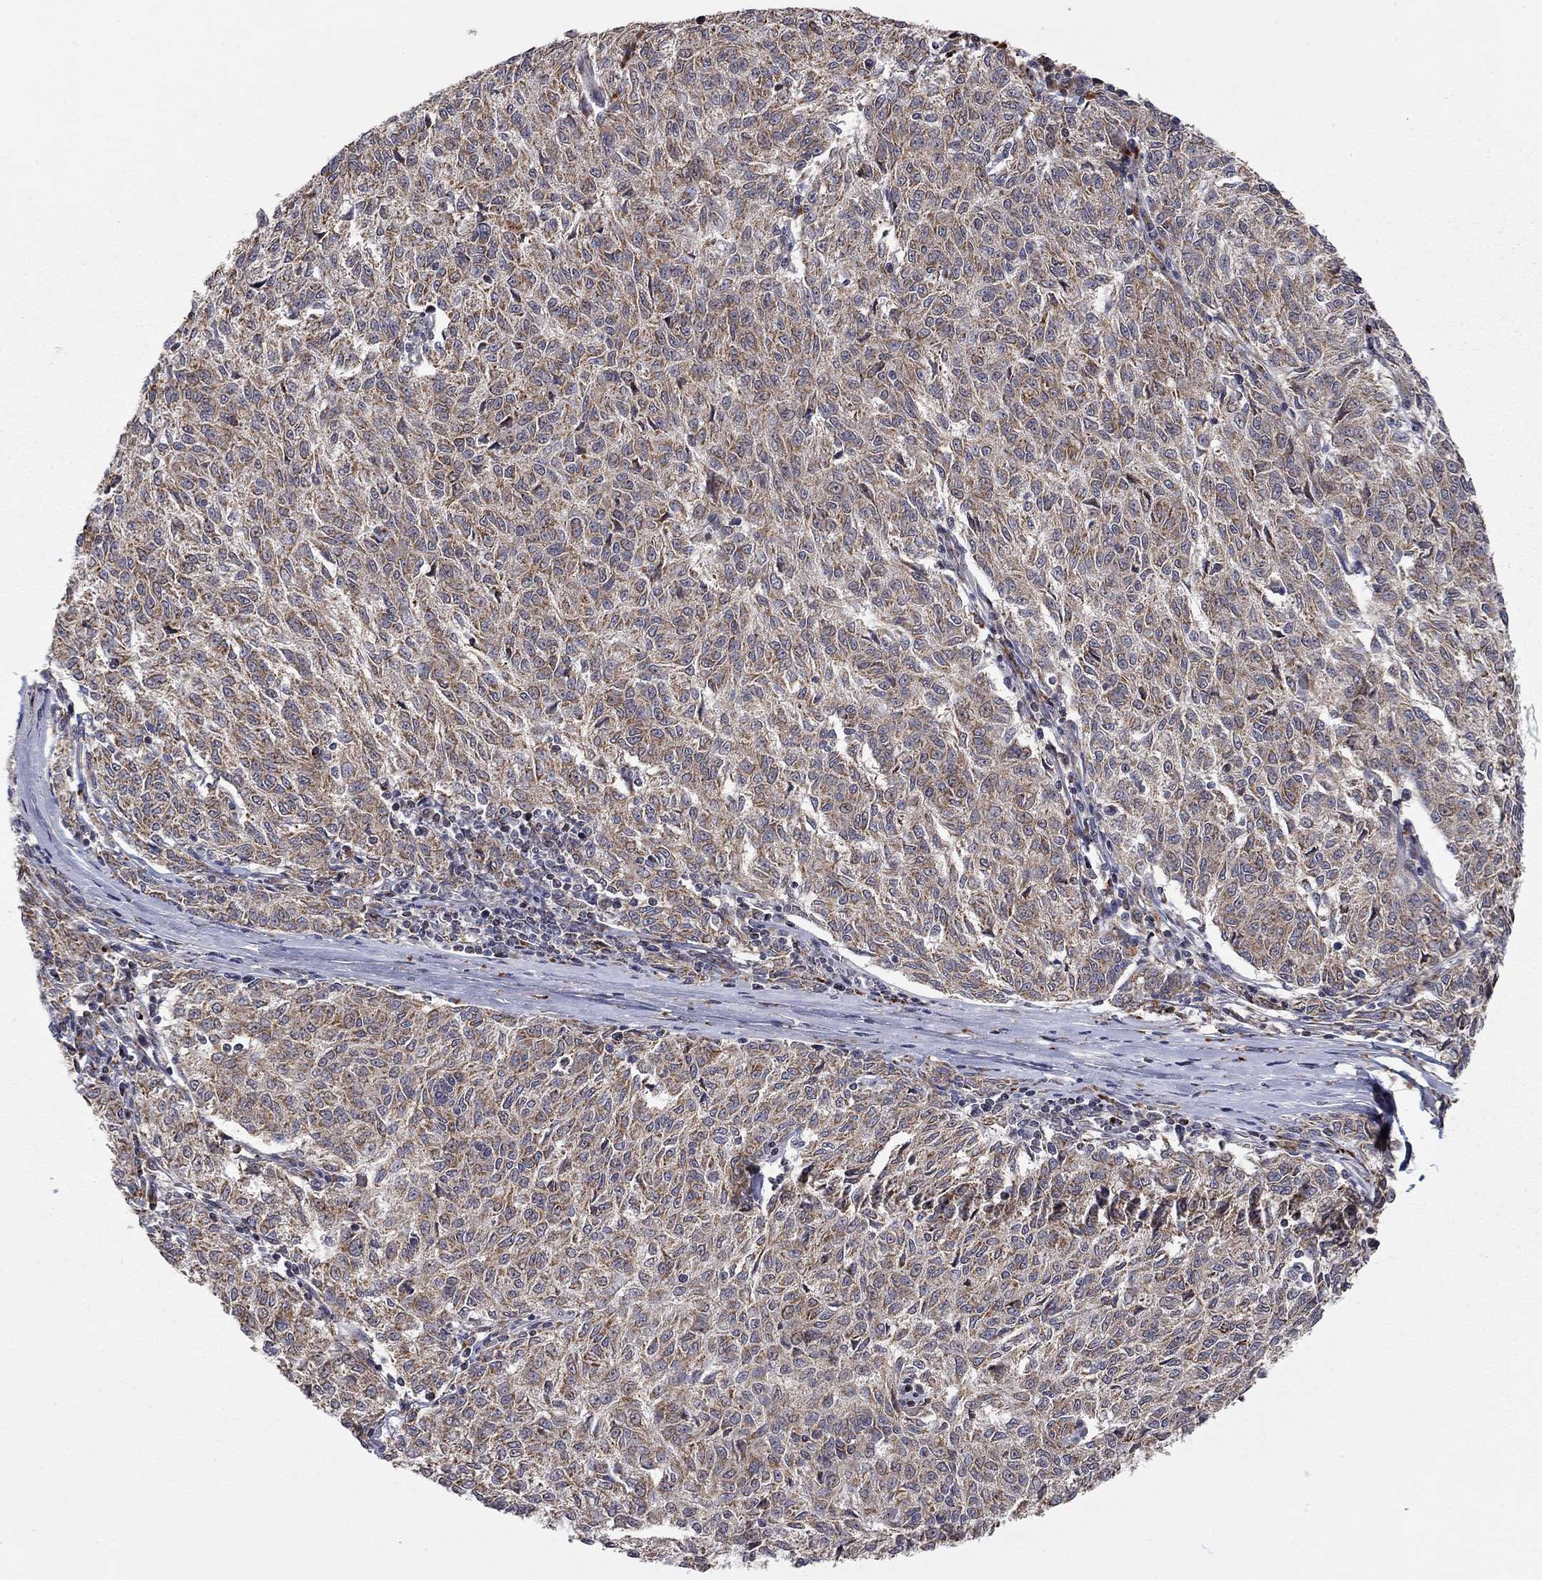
{"staining": {"intensity": "moderate", "quantity": "25%-75%", "location": "cytoplasmic/membranous"}, "tissue": "melanoma", "cell_type": "Tumor cells", "image_type": "cancer", "snomed": [{"axis": "morphology", "description": "Malignant melanoma, NOS"}, {"axis": "topography", "description": "Skin"}], "caption": "Immunohistochemistry (IHC) micrograph of melanoma stained for a protein (brown), which shows medium levels of moderate cytoplasmic/membranous positivity in about 25%-75% of tumor cells.", "gene": "IDS", "patient": {"sex": "female", "age": 72}}